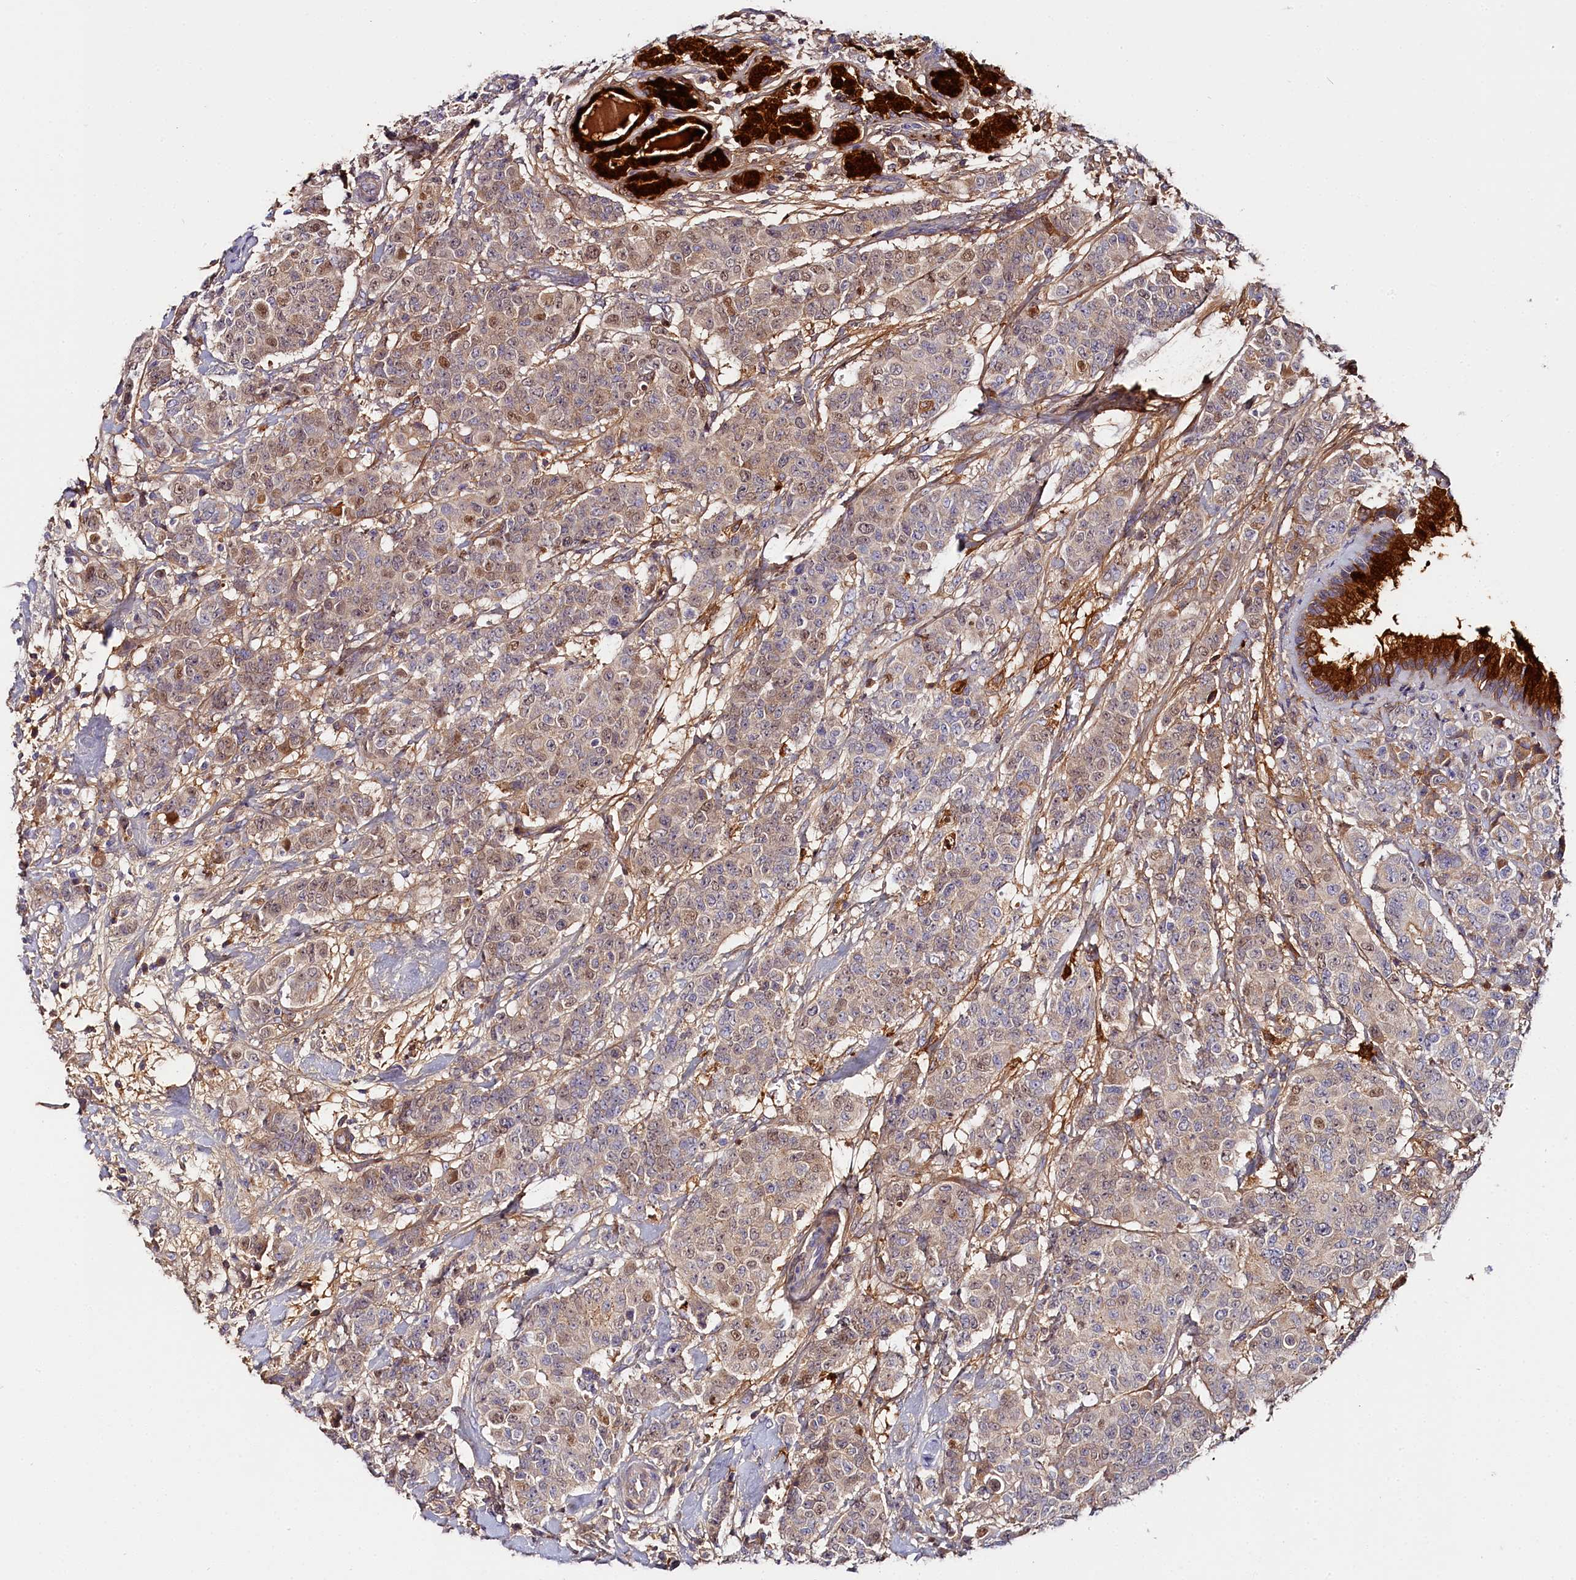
{"staining": {"intensity": "moderate", "quantity": "<25%", "location": "nuclear"}, "tissue": "breast cancer", "cell_type": "Tumor cells", "image_type": "cancer", "snomed": [{"axis": "morphology", "description": "Duct carcinoma"}, {"axis": "topography", "description": "Breast"}], "caption": "Human breast infiltrating ductal carcinoma stained for a protein (brown) demonstrates moderate nuclear positive expression in approximately <25% of tumor cells.", "gene": "KATNB1", "patient": {"sex": "female", "age": 40}}